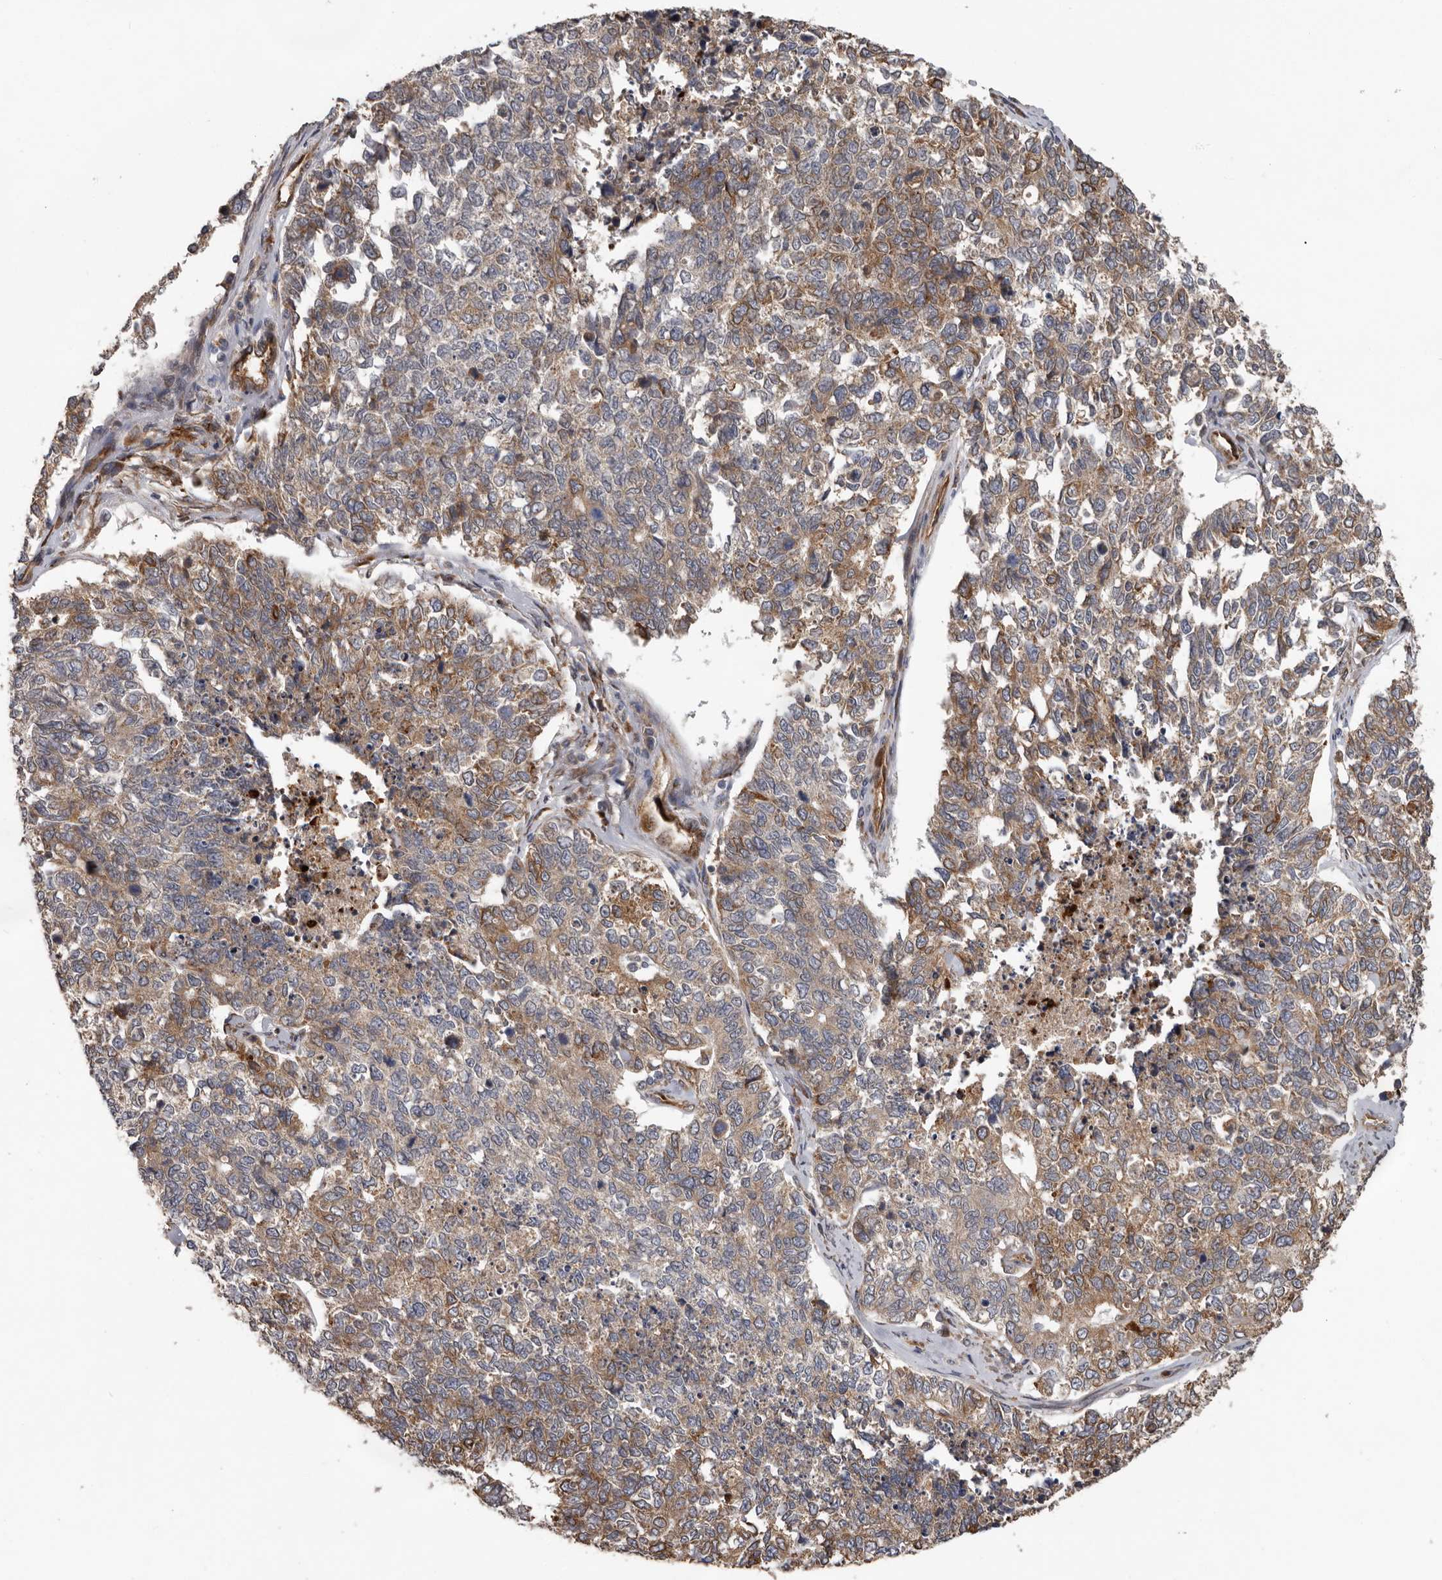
{"staining": {"intensity": "moderate", "quantity": "25%-75%", "location": "cytoplasmic/membranous"}, "tissue": "cervical cancer", "cell_type": "Tumor cells", "image_type": "cancer", "snomed": [{"axis": "morphology", "description": "Squamous cell carcinoma, NOS"}, {"axis": "topography", "description": "Cervix"}], "caption": "DAB immunohistochemical staining of human squamous cell carcinoma (cervical) exhibits moderate cytoplasmic/membranous protein positivity in approximately 25%-75% of tumor cells.", "gene": "MTF1", "patient": {"sex": "female", "age": 63}}